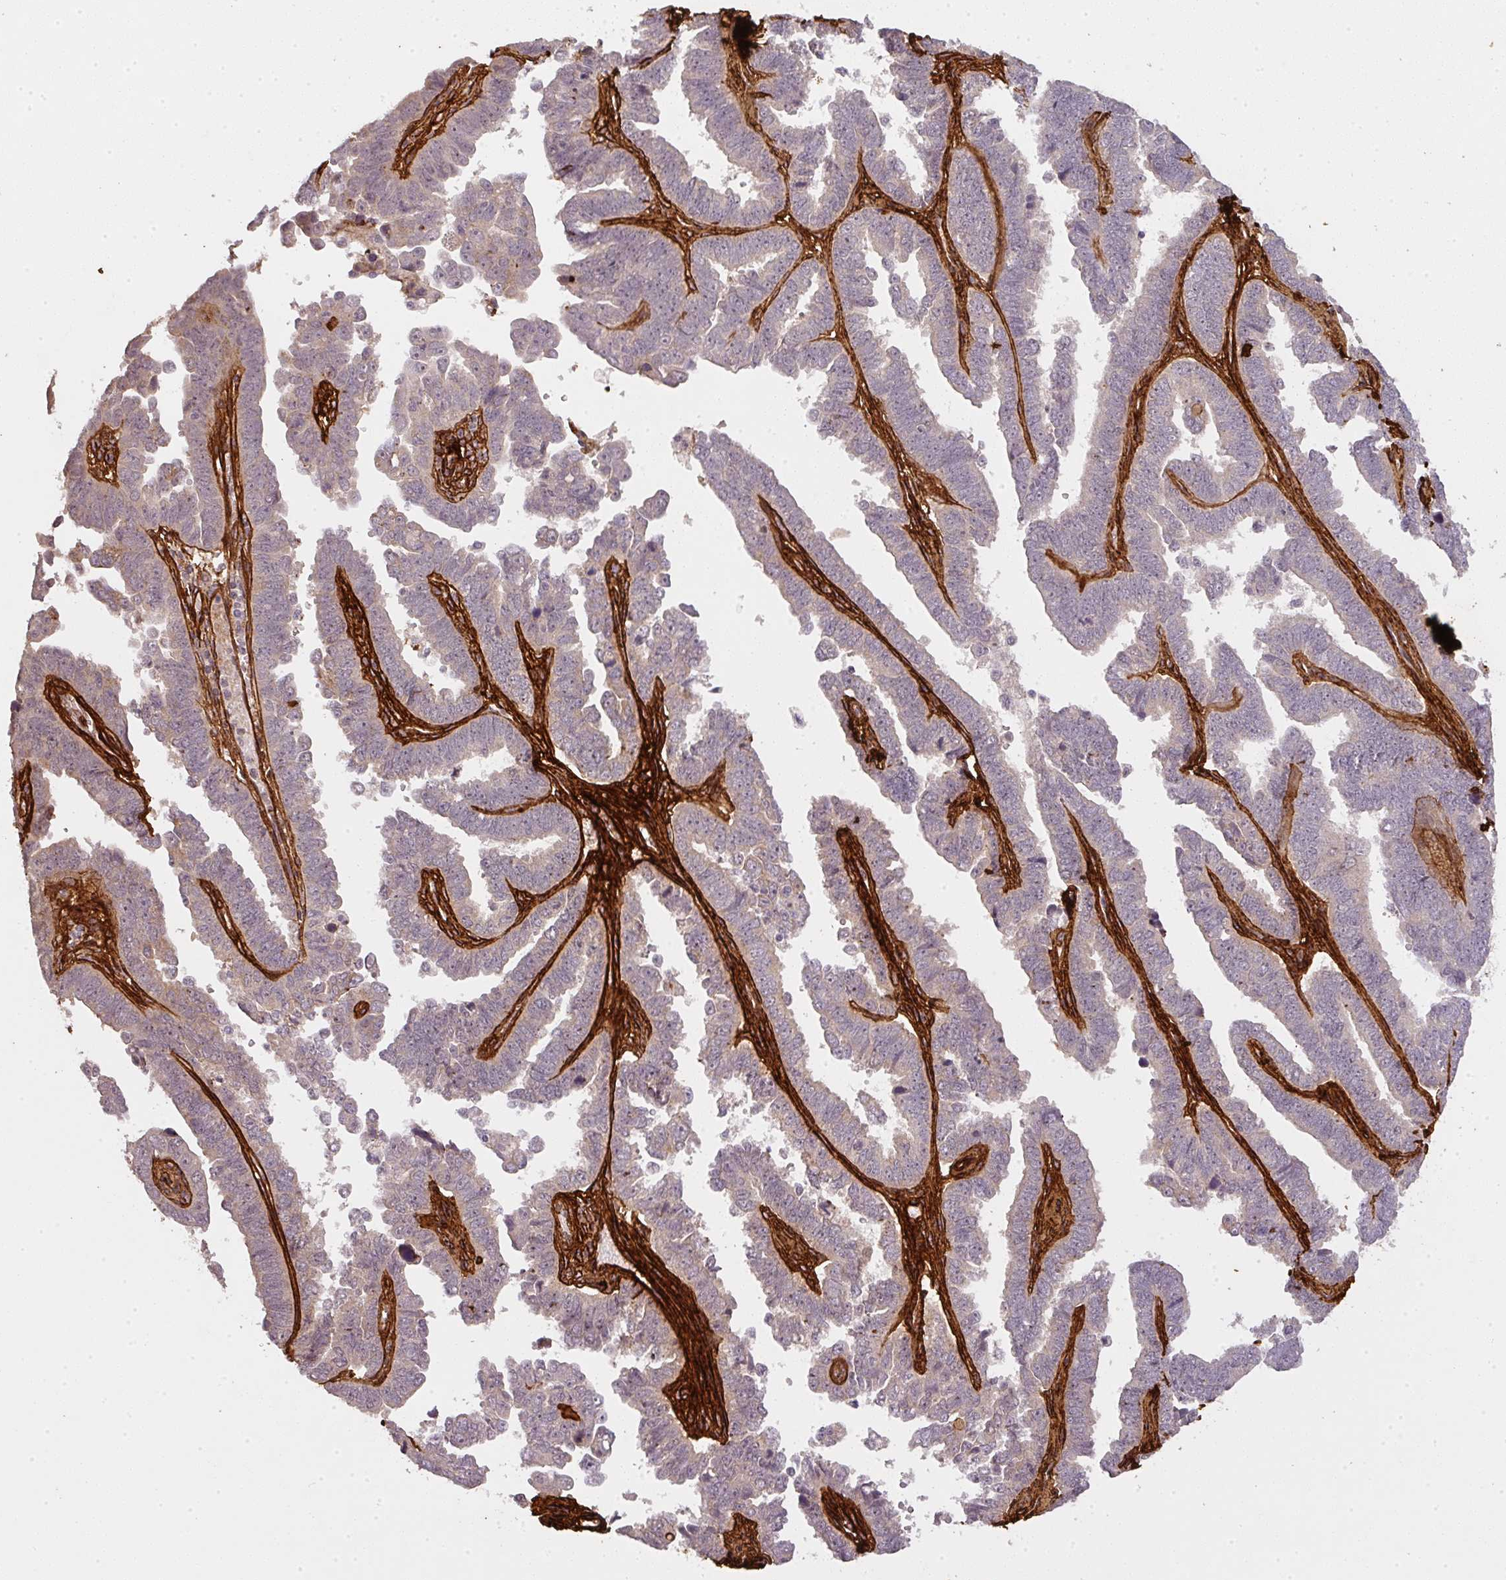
{"staining": {"intensity": "negative", "quantity": "none", "location": "none"}, "tissue": "endometrial cancer", "cell_type": "Tumor cells", "image_type": "cancer", "snomed": [{"axis": "morphology", "description": "Adenocarcinoma, NOS"}, {"axis": "topography", "description": "Endometrium"}], "caption": "Tumor cells are negative for protein expression in human endometrial cancer.", "gene": "COL3A1", "patient": {"sex": "female", "age": 75}}